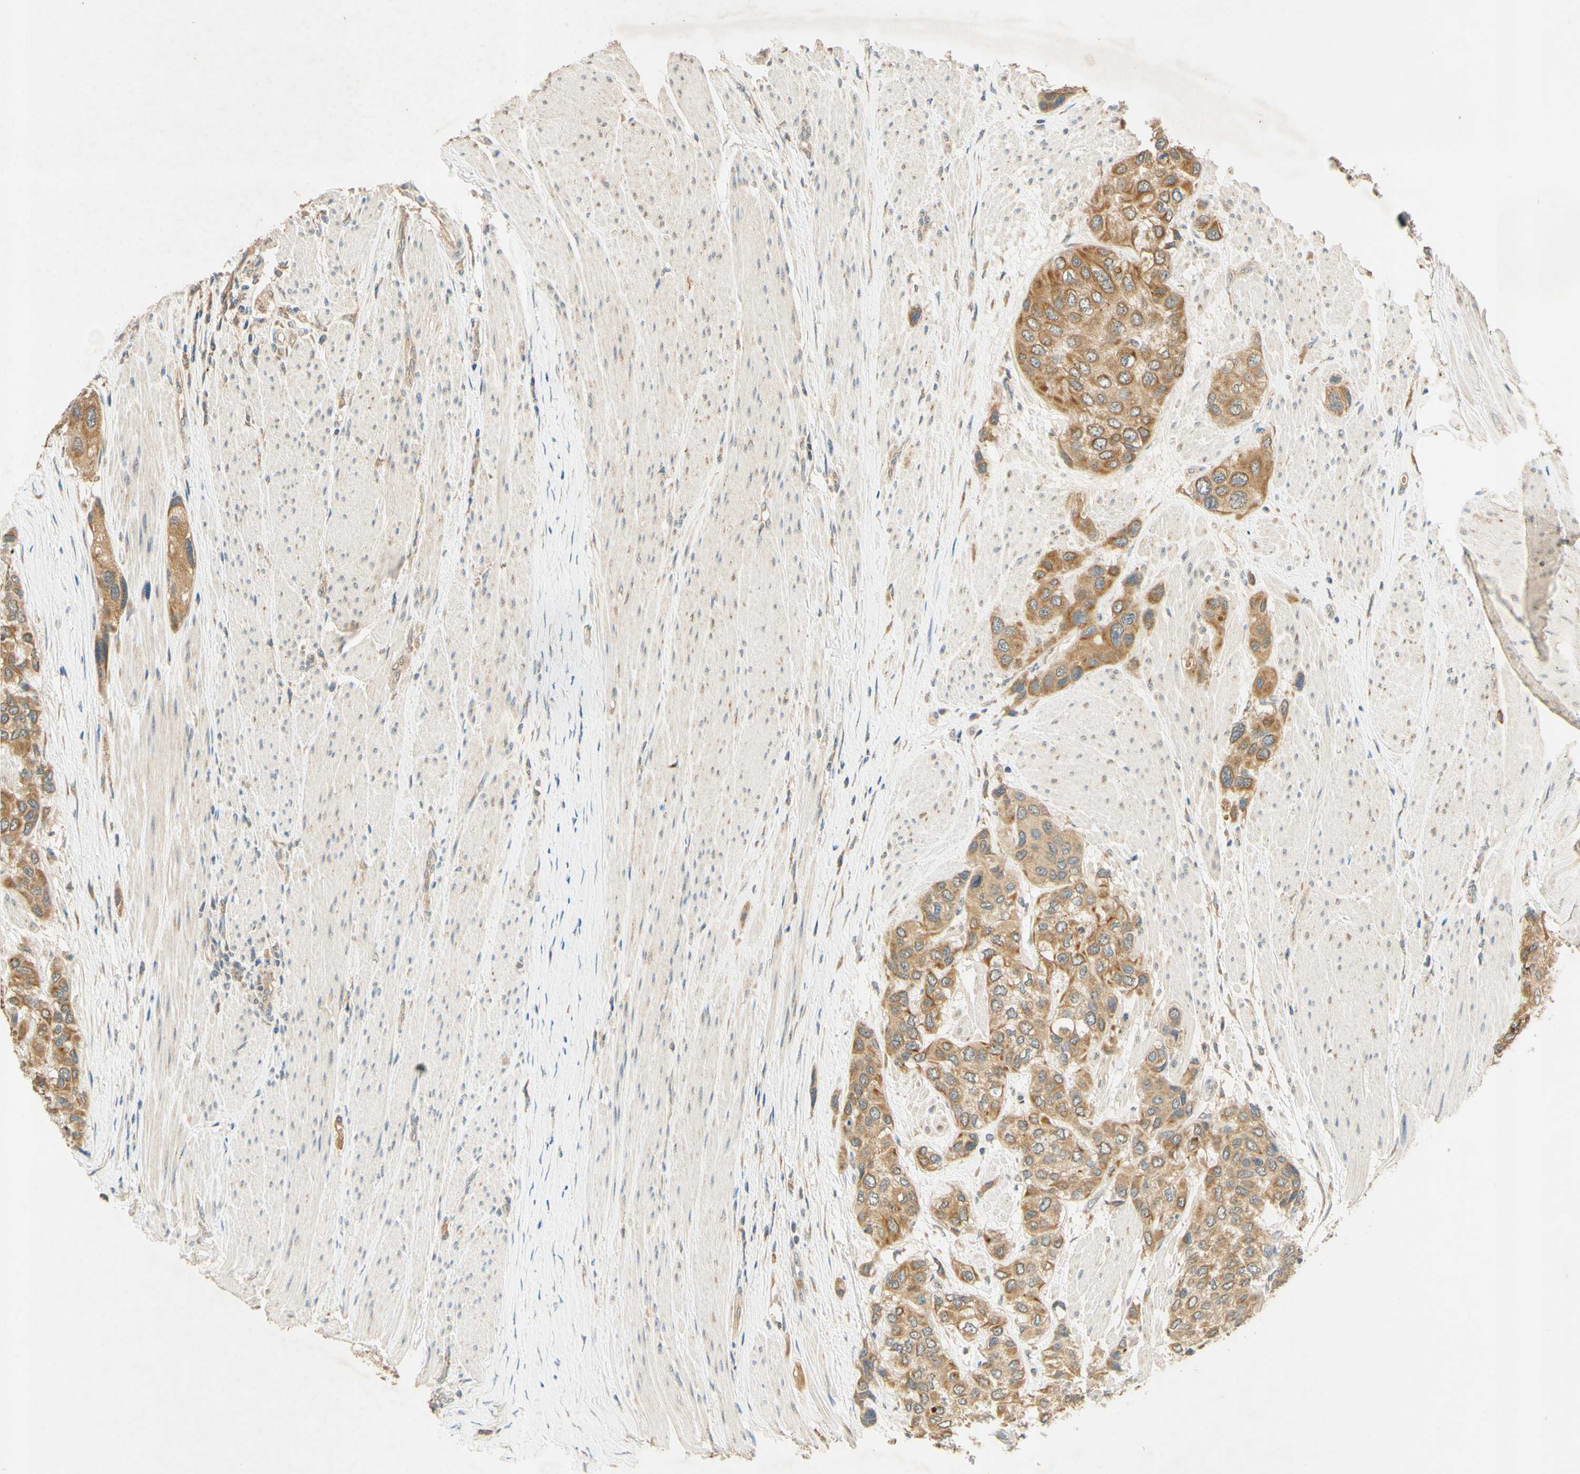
{"staining": {"intensity": "moderate", "quantity": ">75%", "location": "cytoplasmic/membranous"}, "tissue": "urothelial cancer", "cell_type": "Tumor cells", "image_type": "cancer", "snomed": [{"axis": "morphology", "description": "Urothelial carcinoma, High grade"}, {"axis": "topography", "description": "Urinary bladder"}], "caption": "Moderate cytoplasmic/membranous positivity is present in about >75% of tumor cells in urothelial carcinoma (high-grade).", "gene": "ENTREP2", "patient": {"sex": "female", "age": 56}}